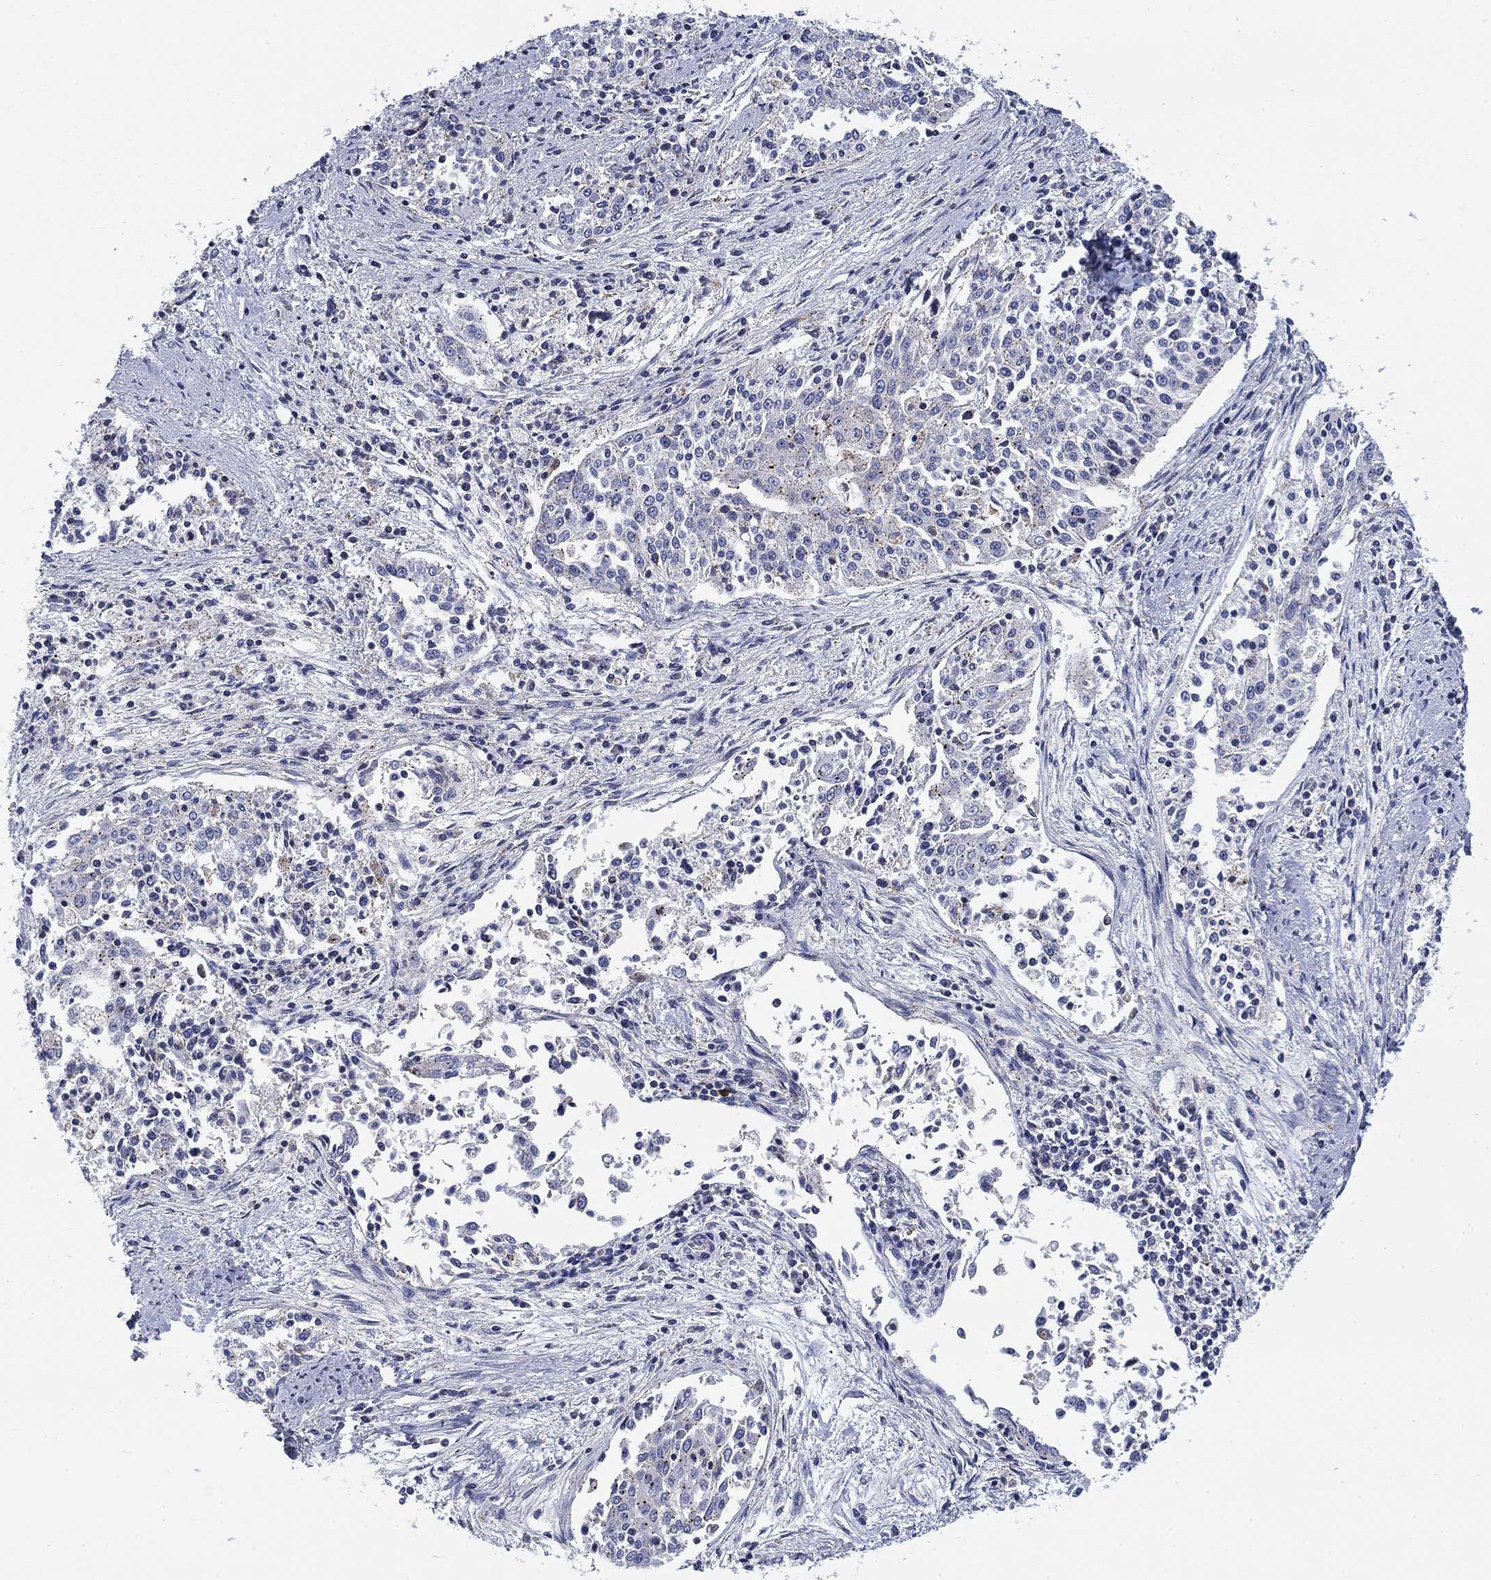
{"staining": {"intensity": "negative", "quantity": "none", "location": "none"}, "tissue": "cervical cancer", "cell_type": "Tumor cells", "image_type": "cancer", "snomed": [{"axis": "morphology", "description": "Squamous cell carcinoma, NOS"}, {"axis": "topography", "description": "Cervix"}], "caption": "This is an immunohistochemistry micrograph of cervical squamous cell carcinoma. There is no expression in tumor cells.", "gene": "NACAD", "patient": {"sex": "female", "age": 41}}